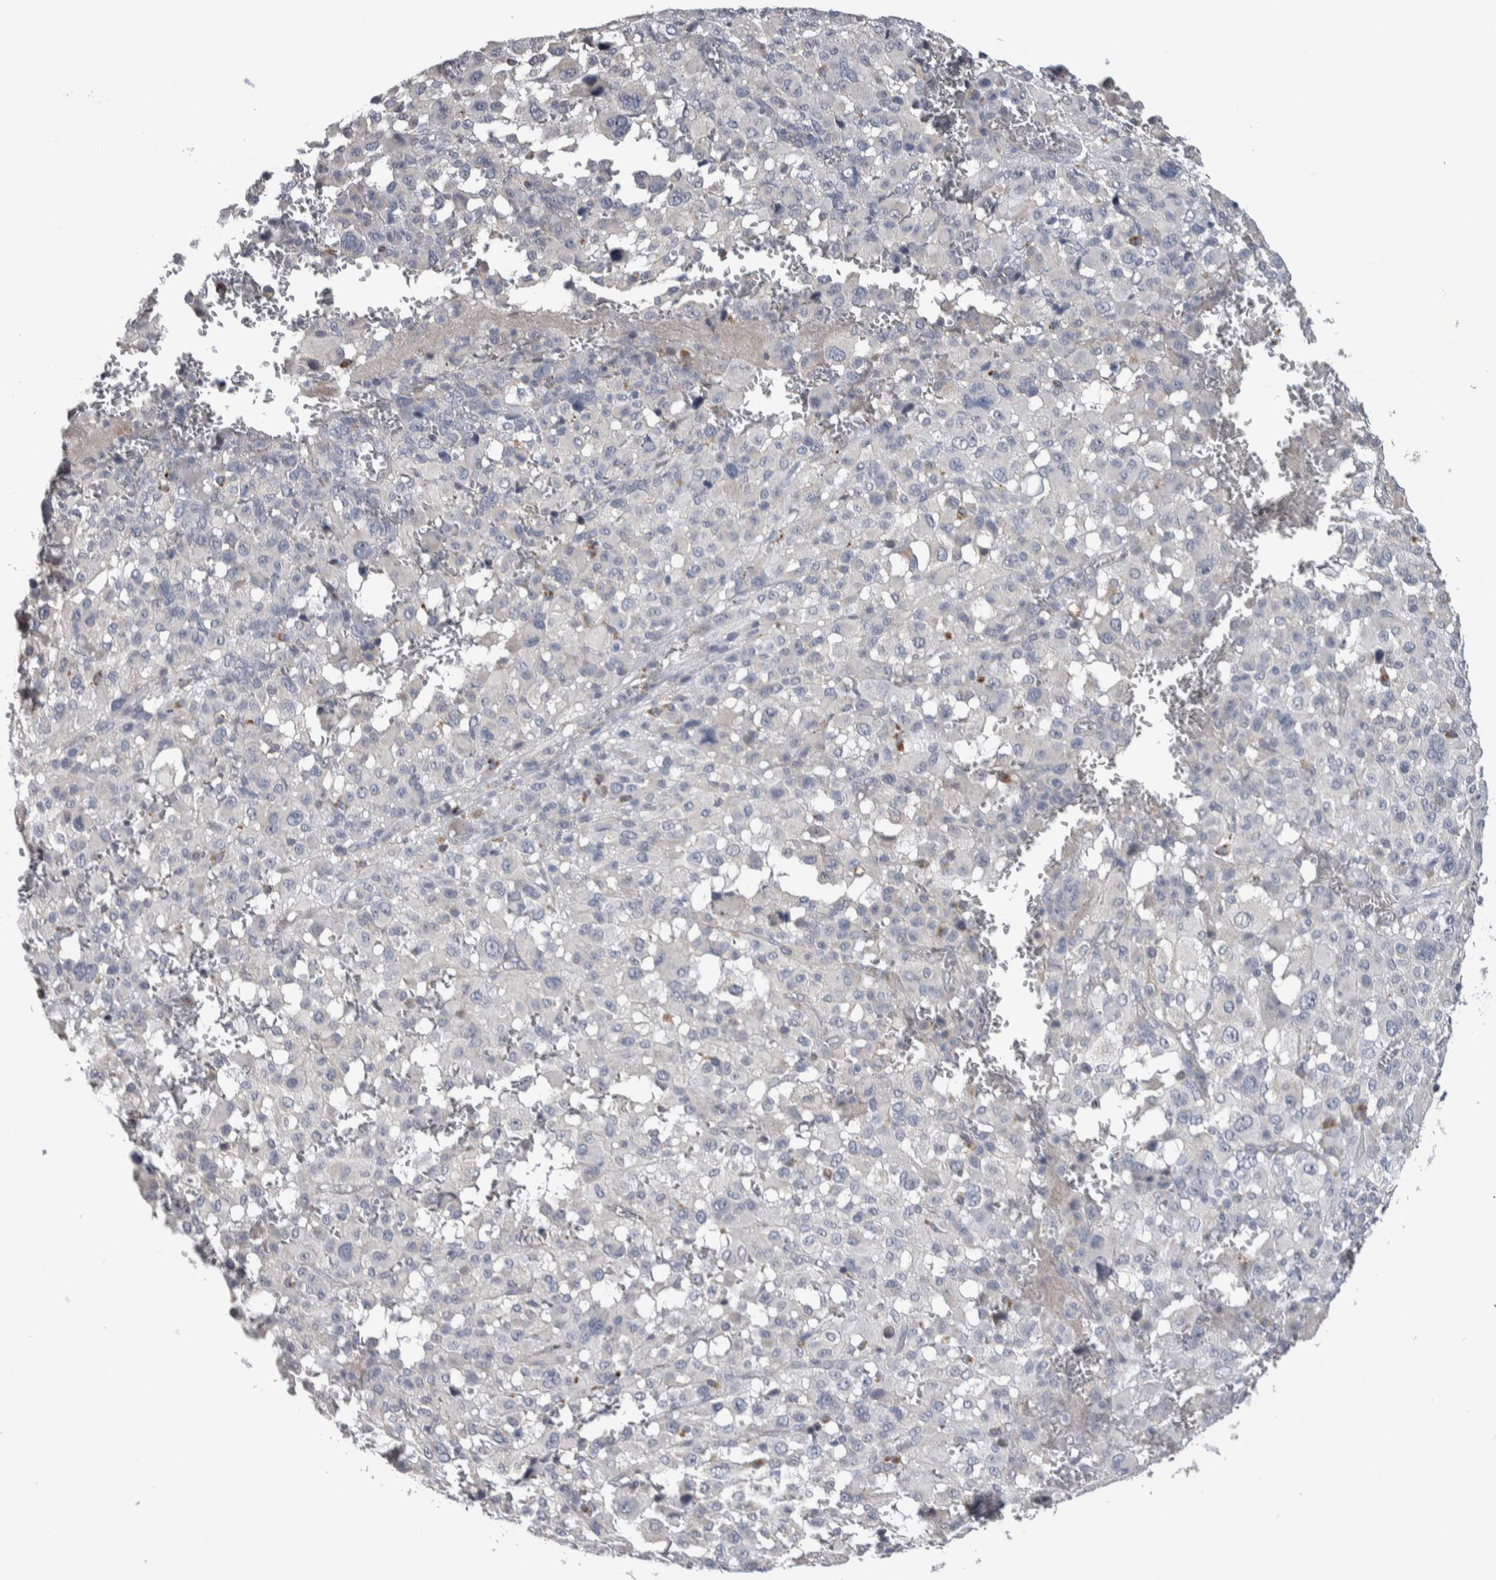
{"staining": {"intensity": "negative", "quantity": "none", "location": "none"}, "tissue": "melanoma", "cell_type": "Tumor cells", "image_type": "cancer", "snomed": [{"axis": "morphology", "description": "Malignant melanoma, Metastatic site"}, {"axis": "topography", "description": "Skin"}], "caption": "Malignant melanoma (metastatic site) was stained to show a protein in brown. There is no significant expression in tumor cells. (DAB immunohistochemistry (IHC), high magnification).", "gene": "FAM83G", "patient": {"sex": "female", "age": 74}}